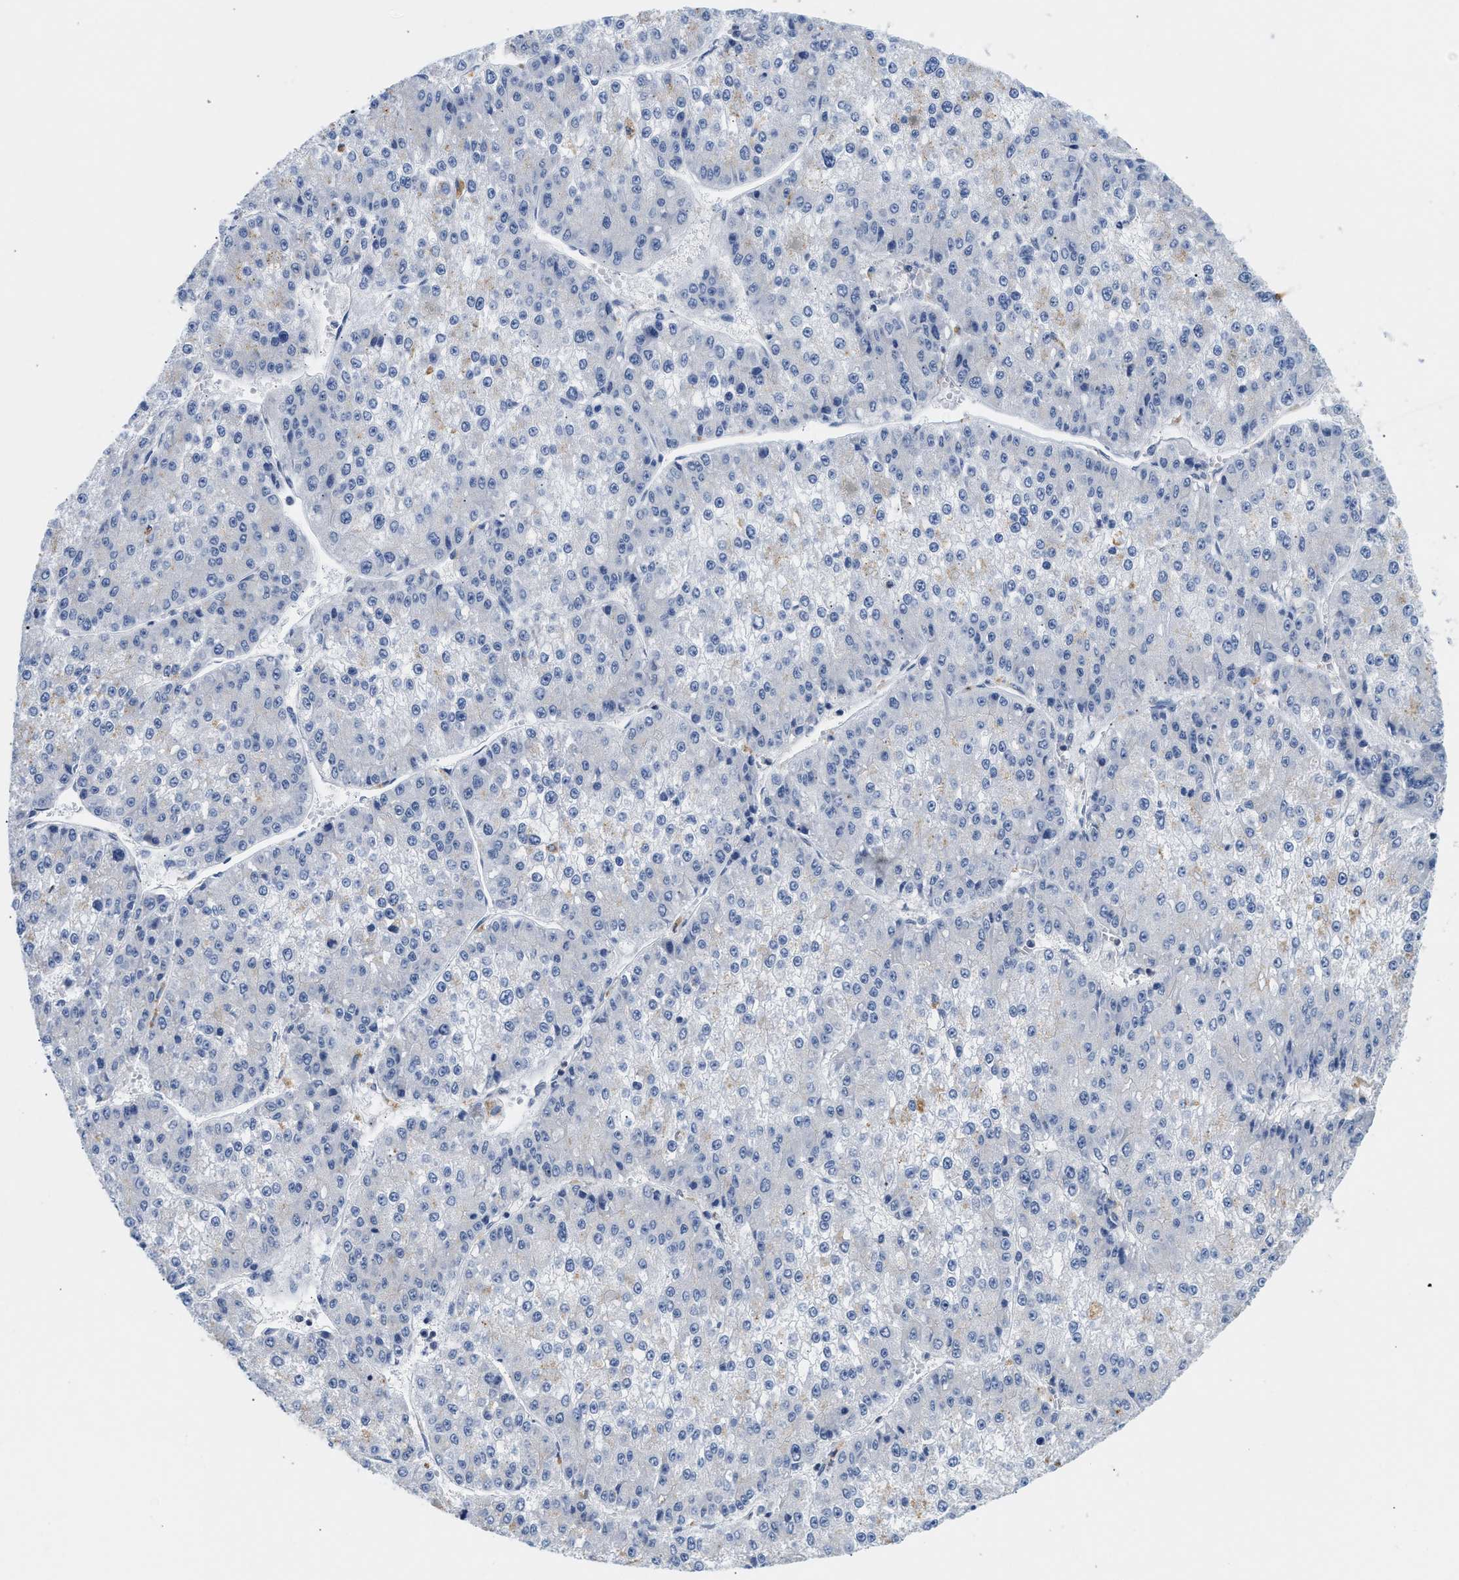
{"staining": {"intensity": "negative", "quantity": "none", "location": "none"}, "tissue": "liver cancer", "cell_type": "Tumor cells", "image_type": "cancer", "snomed": [{"axis": "morphology", "description": "Carcinoma, Hepatocellular, NOS"}, {"axis": "topography", "description": "Liver"}], "caption": "The histopathology image displays no staining of tumor cells in liver hepatocellular carcinoma. Brightfield microscopy of IHC stained with DAB (brown) and hematoxylin (blue), captured at high magnification.", "gene": "PPM1L", "patient": {"sex": "female", "age": 73}}